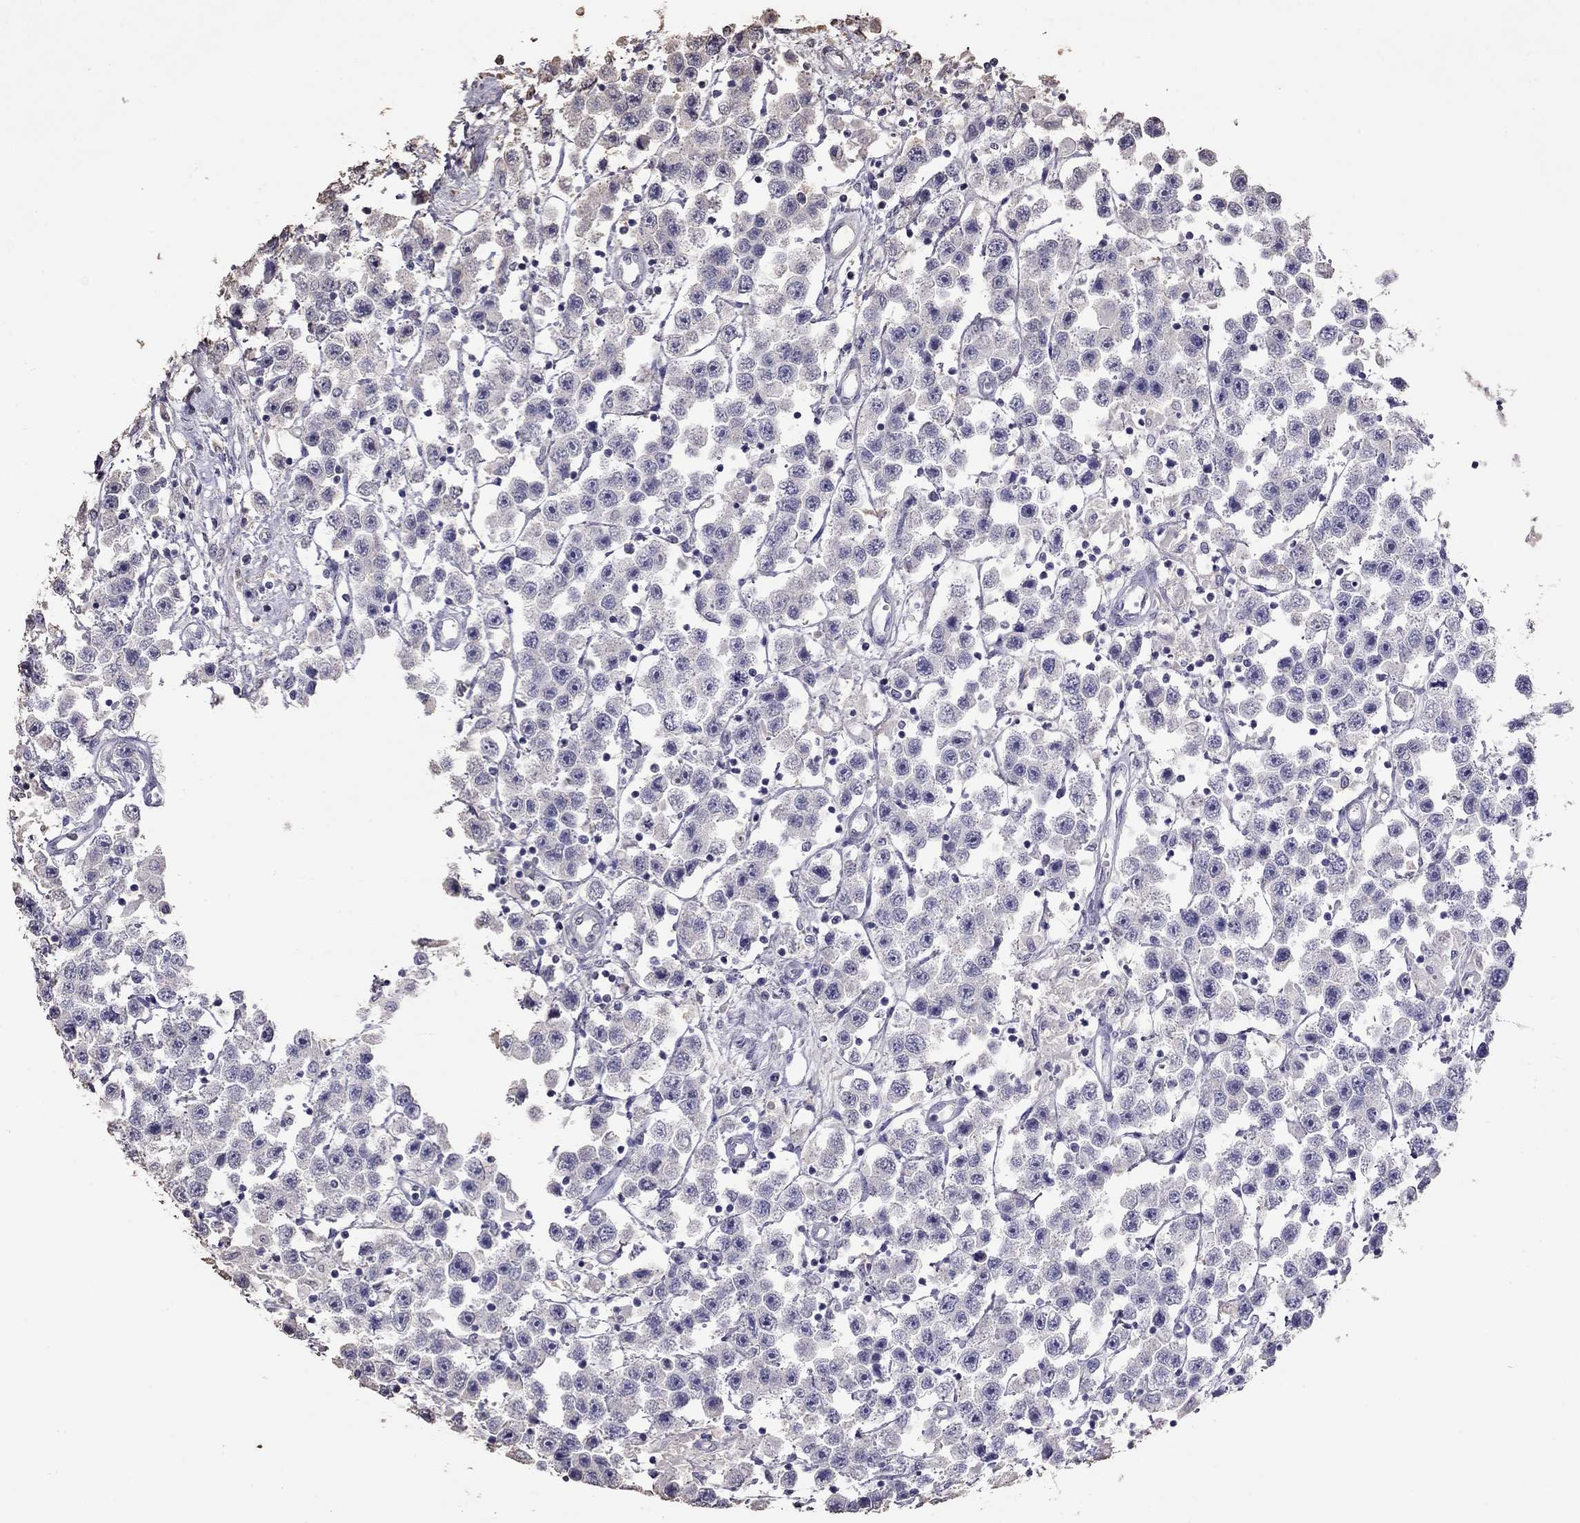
{"staining": {"intensity": "negative", "quantity": "none", "location": "none"}, "tissue": "testis cancer", "cell_type": "Tumor cells", "image_type": "cancer", "snomed": [{"axis": "morphology", "description": "Seminoma, NOS"}, {"axis": "topography", "description": "Testis"}], "caption": "DAB (3,3'-diaminobenzidine) immunohistochemical staining of testis cancer (seminoma) exhibits no significant staining in tumor cells.", "gene": "SUN3", "patient": {"sex": "male", "age": 45}}